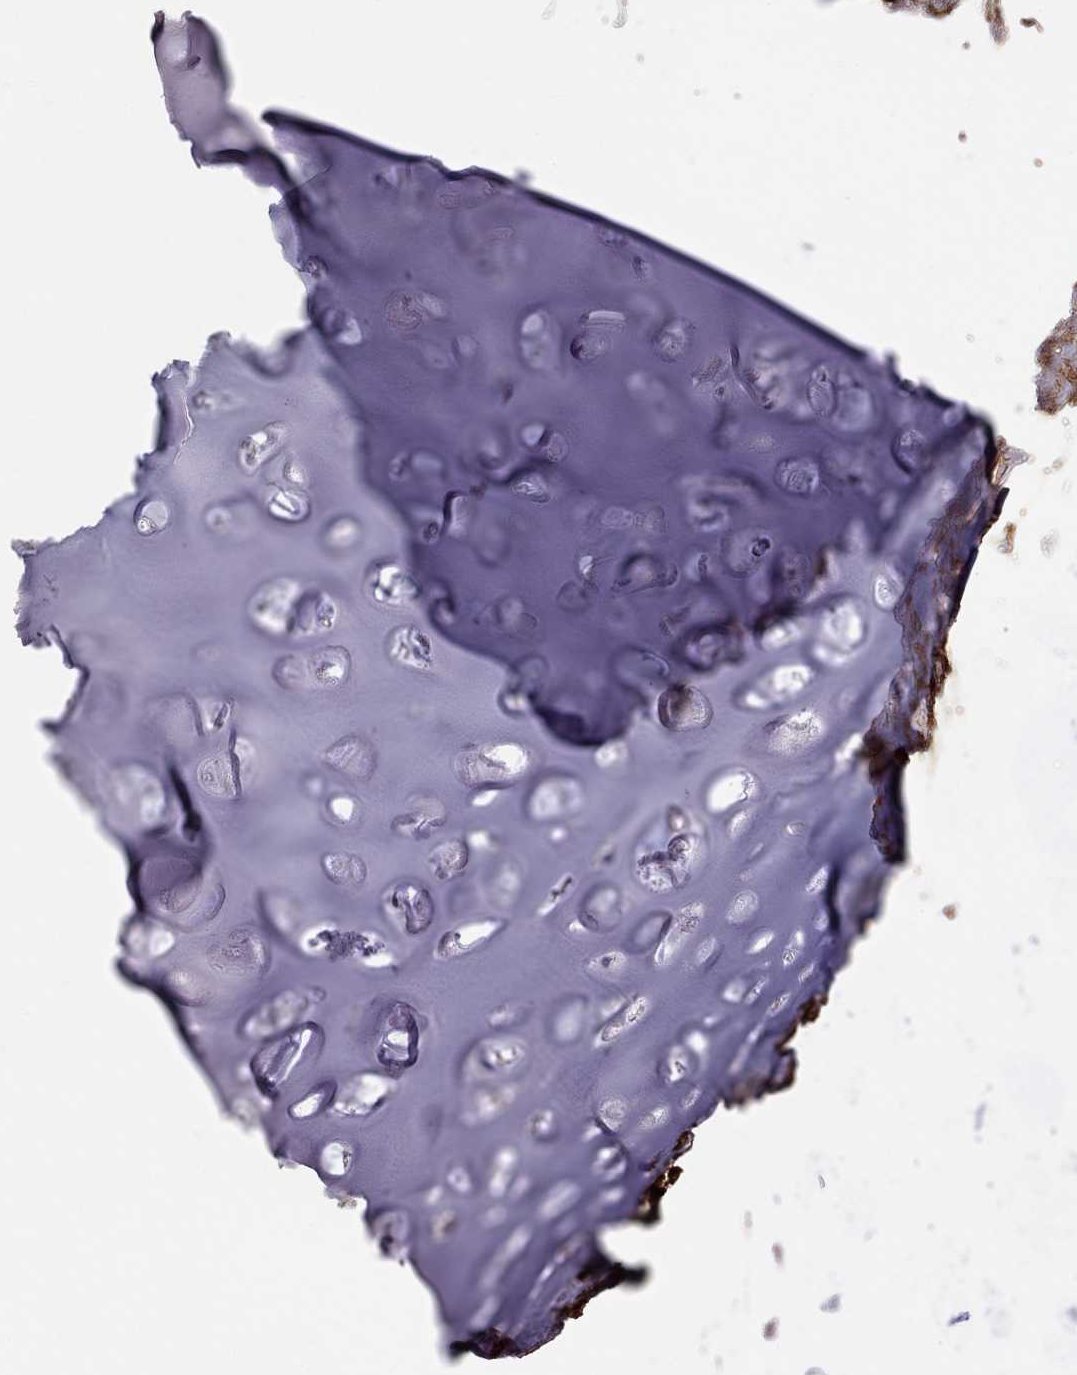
{"staining": {"intensity": "negative", "quantity": "none", "location": "none"}, "tissue": "soft tissue", "cell_type": "Chondrocytes", "image_type": "normal", "snomed": [{"axis": "morphology", "description": "Normal tissue, NOS"}, {"axis": "topography", "description": "Cartilage tissue"}], "caption": "This image is of benign soft tissue stained with immunohistochemistry (IHC) to label a protein in brown with the nuclei are counter-stained blue. There is no expression in chondrocytes. (DAB immunohistochemistry (IHC), high magnification).", "gene": "SERPINA3", "patient": {"sex": "male", "age": 62}}